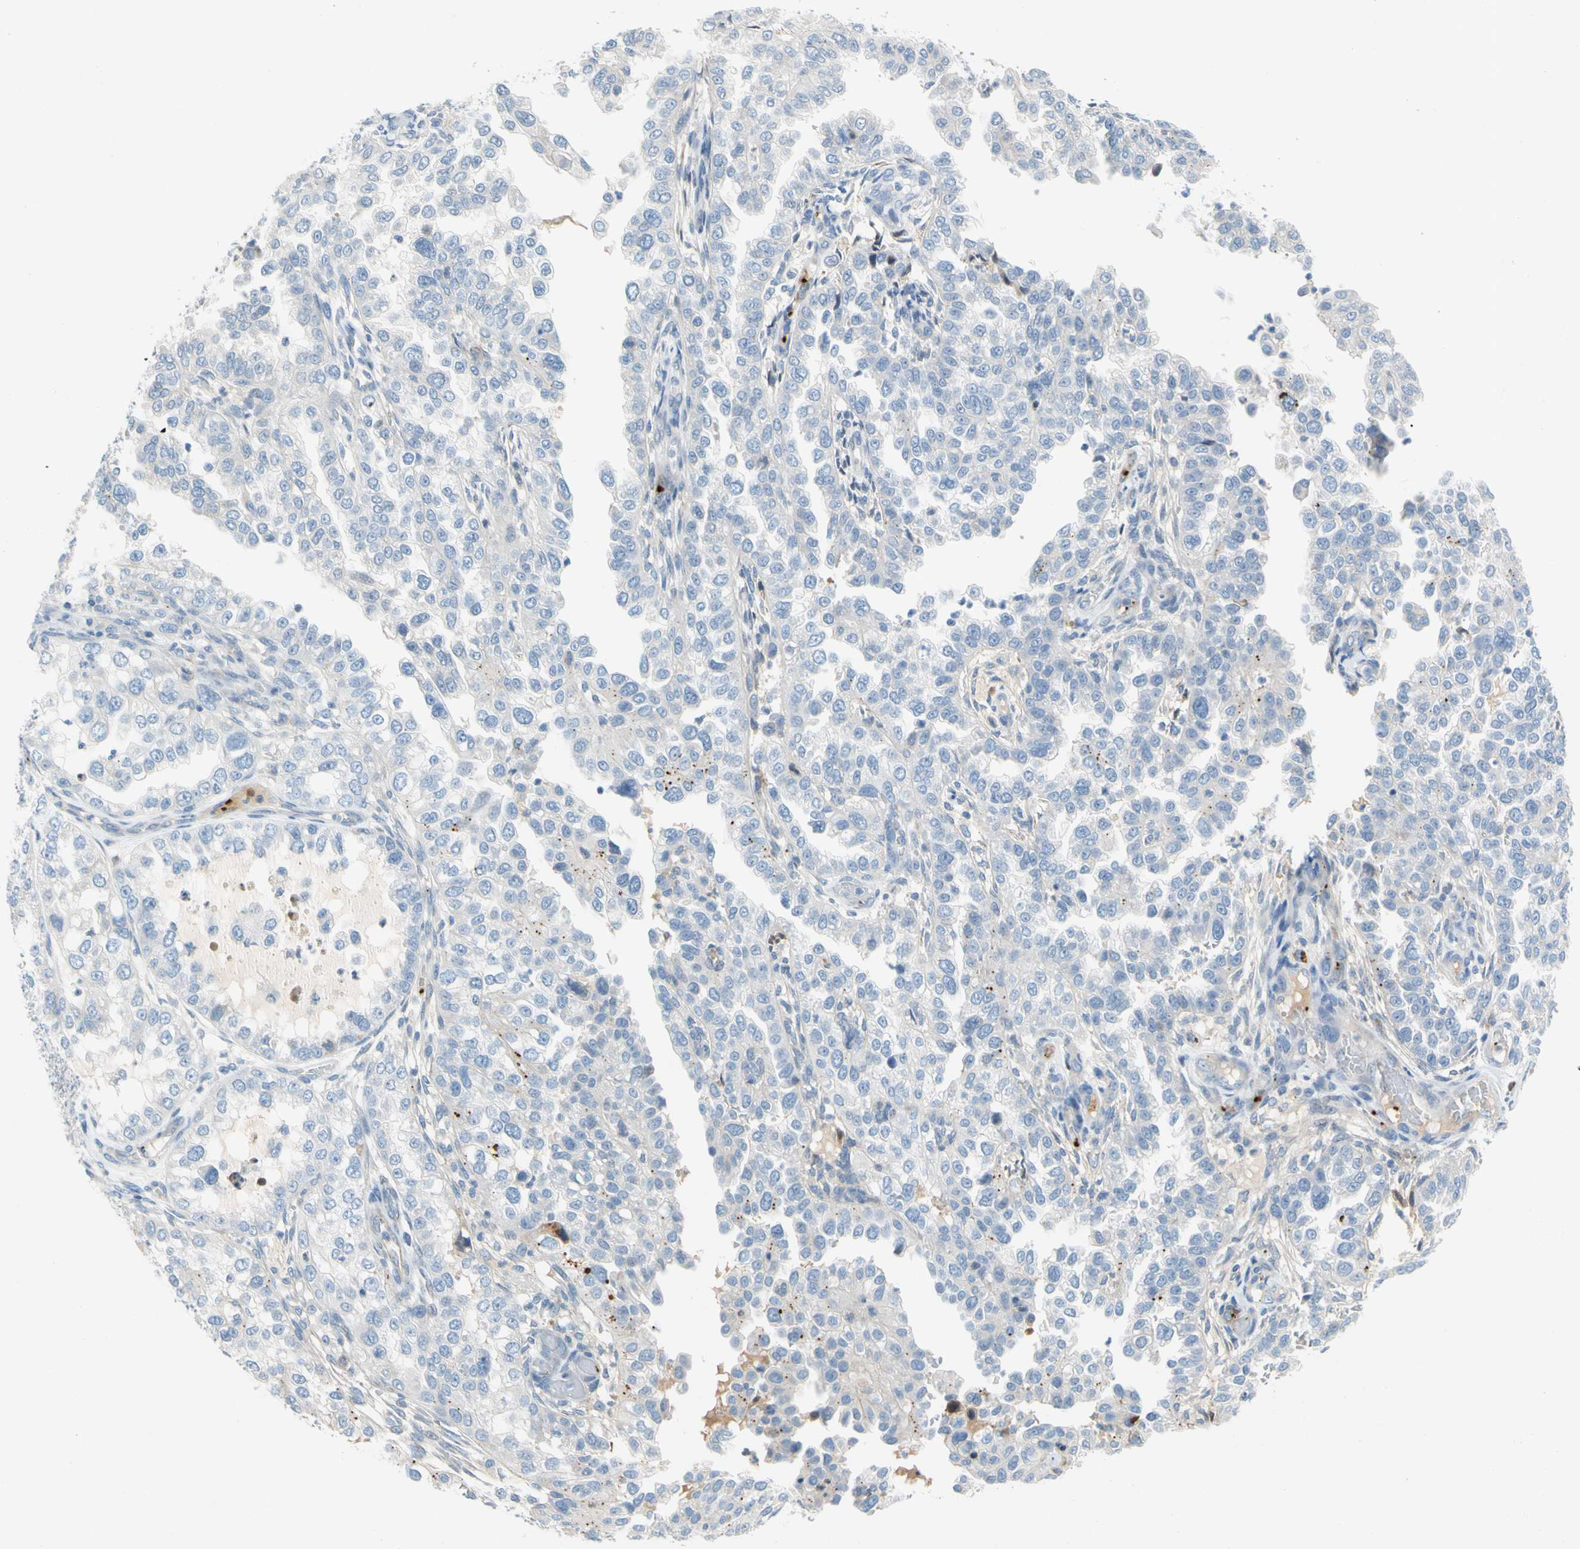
{"staining": {"intensity": "negative", "quantity": "none", "location": "none"}, "tissue": "endometrial cancer", "cell_type": "Tumor cells", "image_type": "cancer", "snomed": [{"axis": "morphology", "description": "Adenocarcinoma, NOS"}, {"axis": "topography", "description": "Endometrium"}], "caption": "Immunohistochemistry (IHC) image of neoplastic tissue: human endometrial cancer (adenocarcinoma) stained with DAB displays no significant protein positivity in tumor cells.", "gene": "PPBP", "patient": {"sex": "female", "age": 85}}